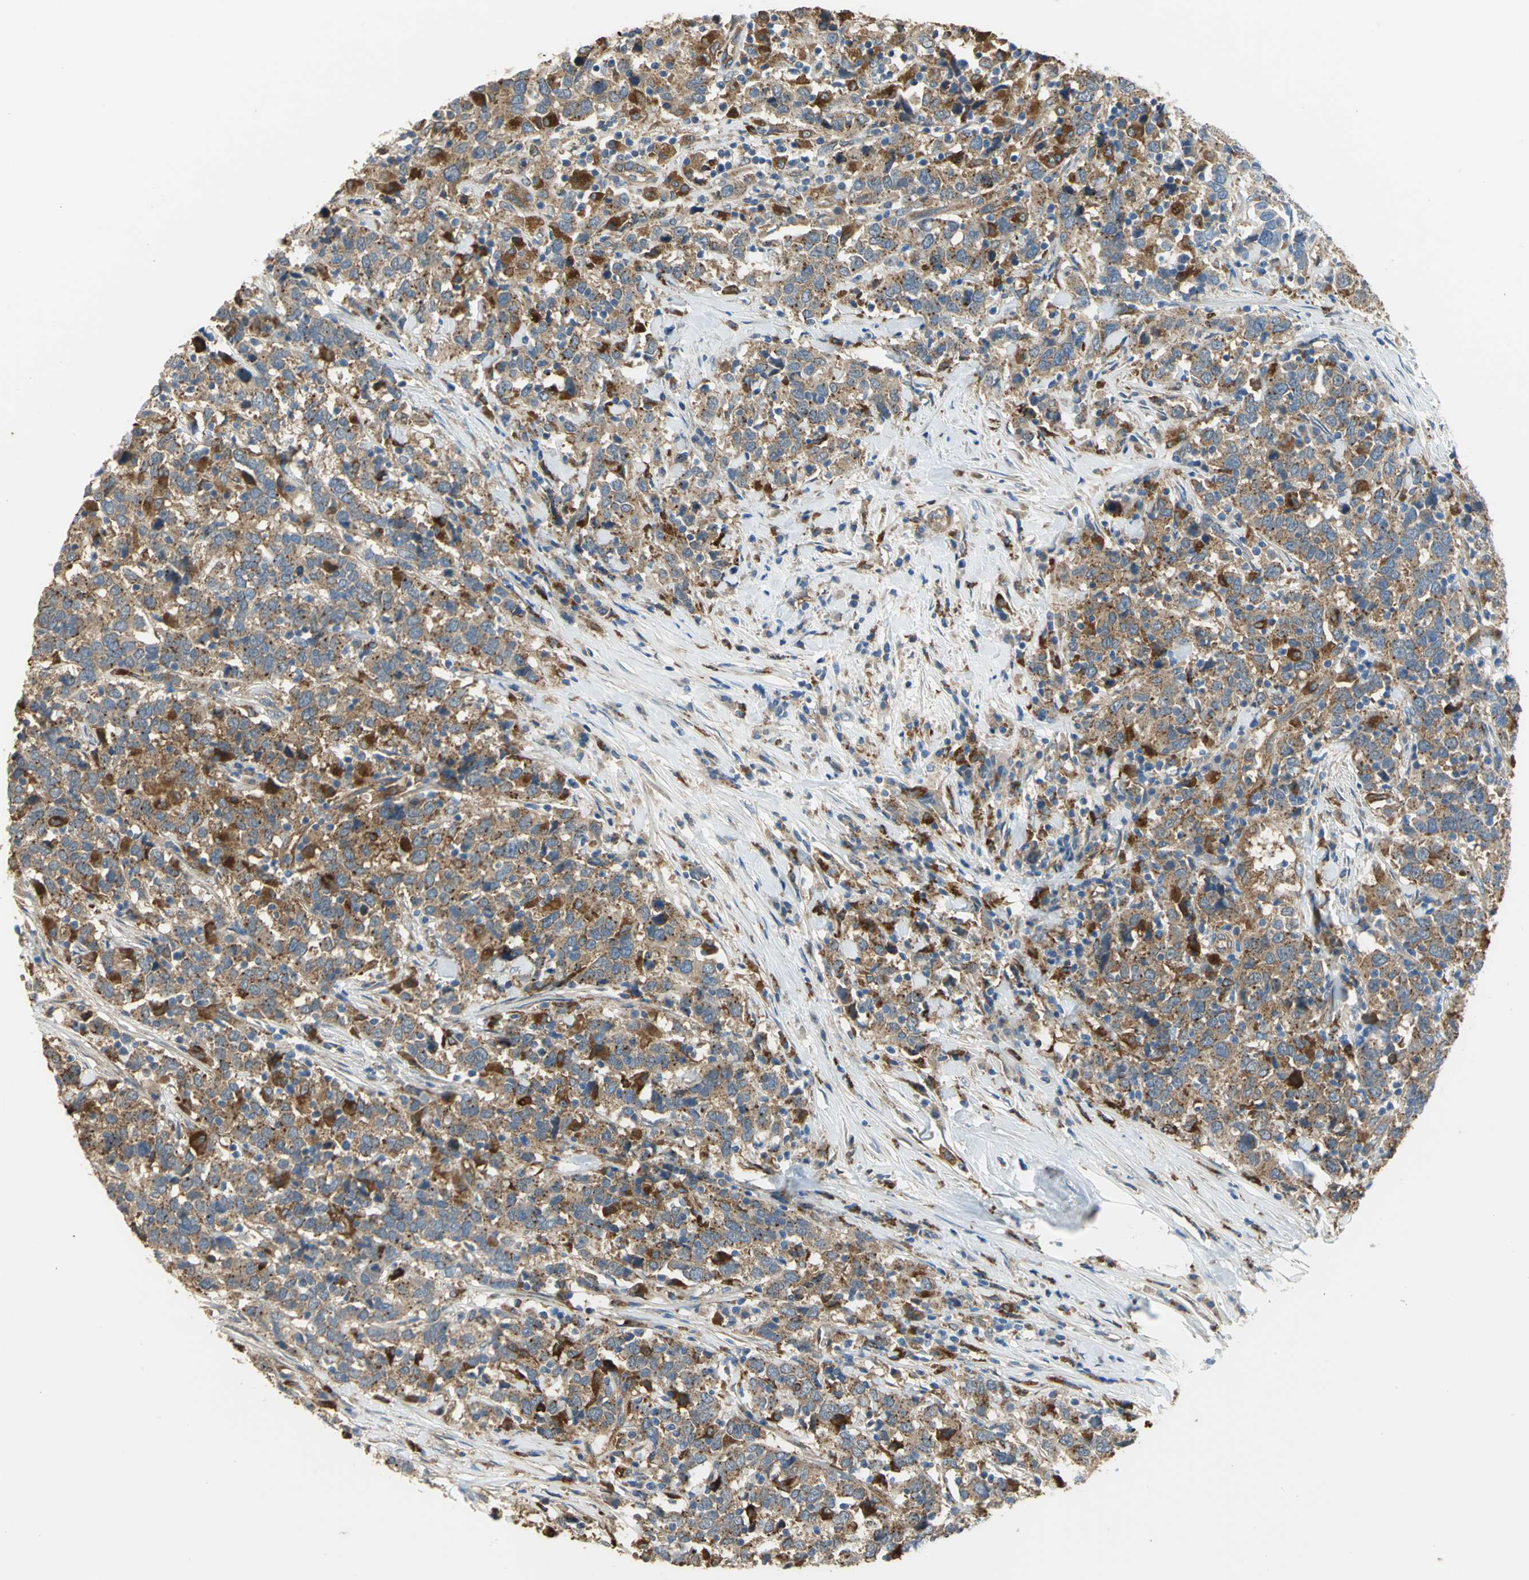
{"staining": {"intensity": "moderate", "quantity": ">75%", "location": "cytoplasmic/membranous"}, "tissue": "urothelial cancer", "cell_type": "Tumor cells", "image_type": "cancer", "snomed": [{"axis": "morphology", "description": "Urothelial carcinoma, High grade"}, {"axis": "topography", "description": "Urinary bladder"}], "caption": "Protein analysis of urothelial carcinoma (high-grade) tissue reveals moderate cytoplasmic/membranous positivity in approximately >75% of tumor cells. (DAB (3,3'-diaminobenzidine) = brown stain, brightfield microscopy at high magnification).", "gene": "DIAPH2", "patient": {"sex": "male", "age": 61}}